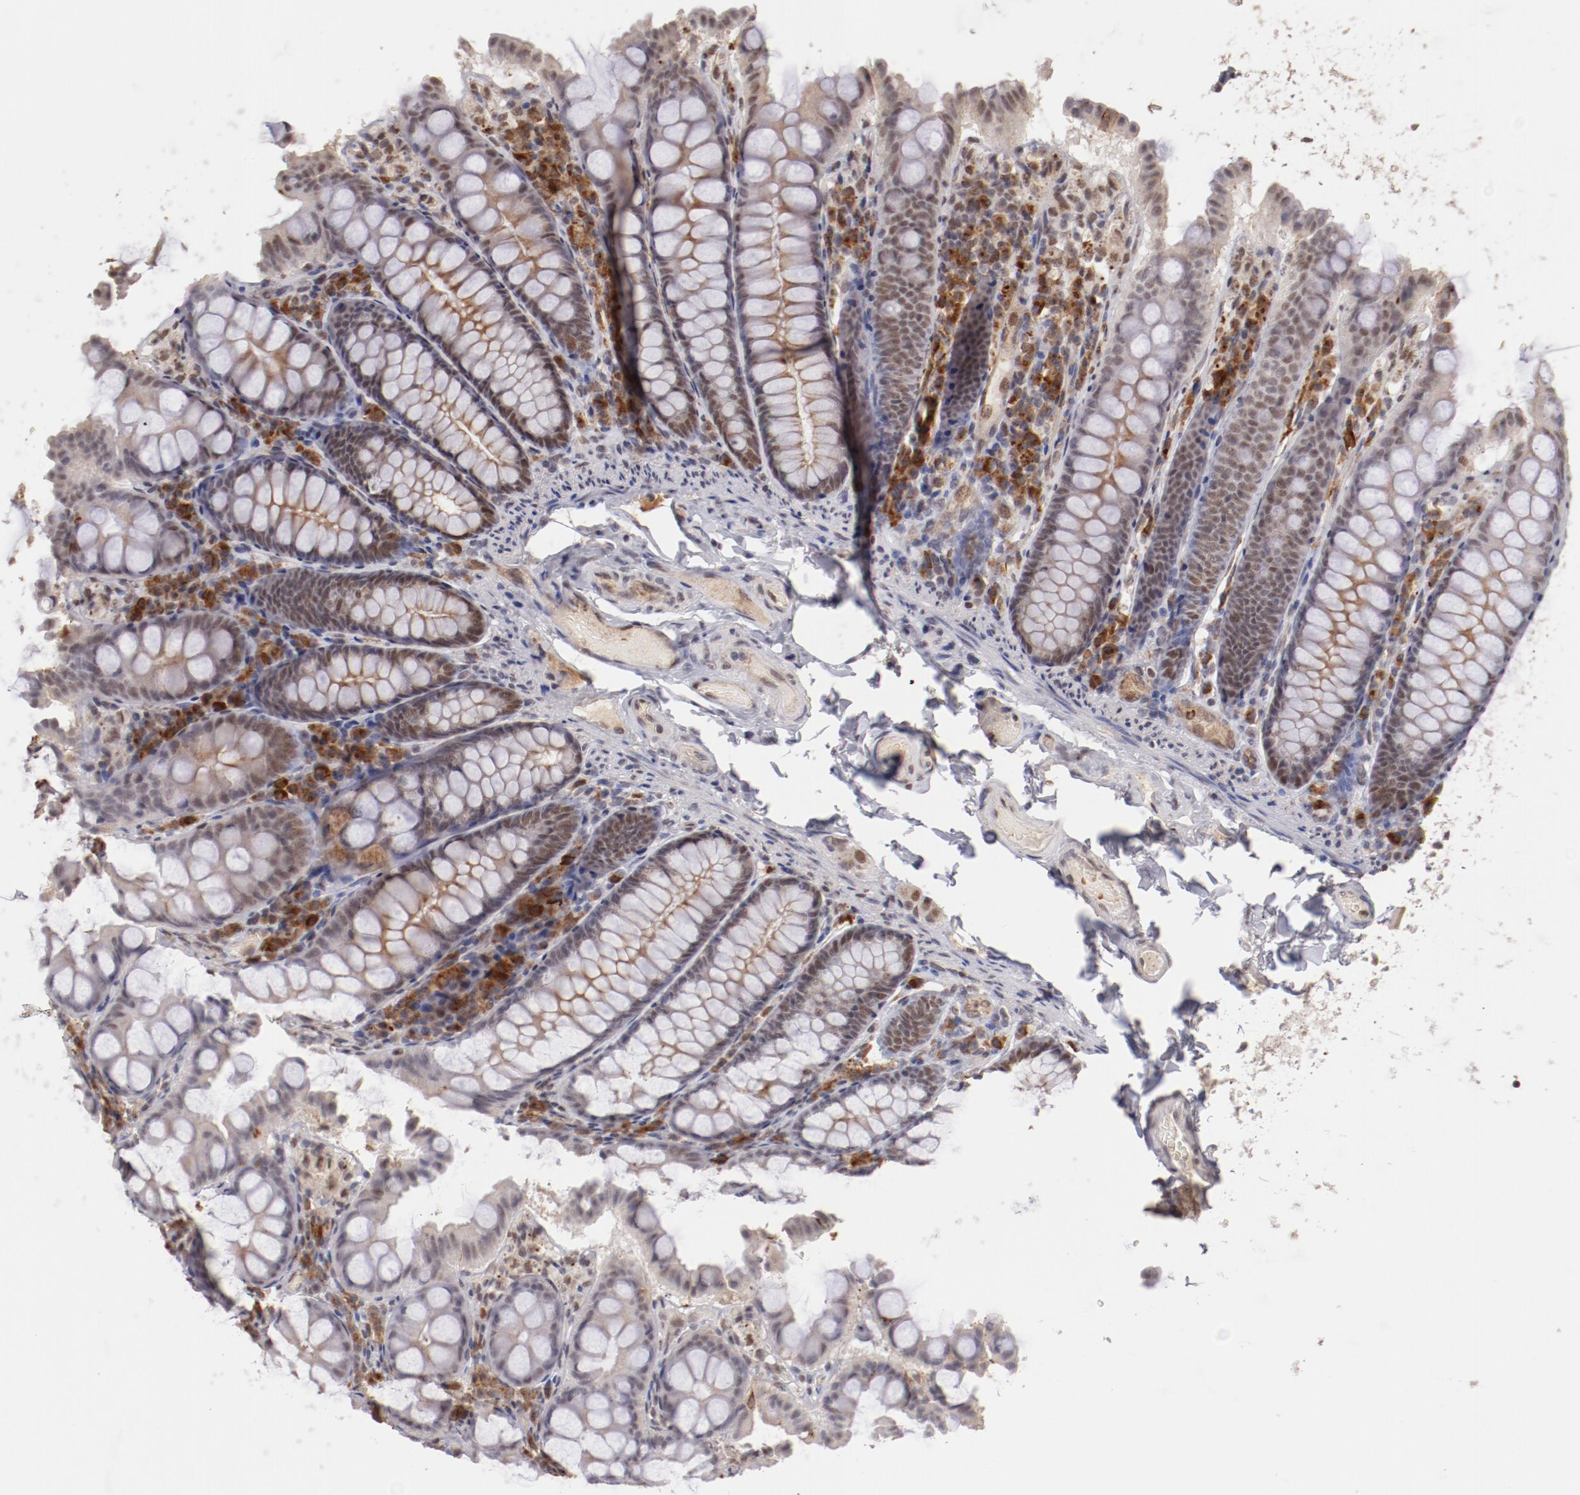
{"staining": {"intensity": "moderate", "quantity": "25%-75%", "location": "cytoplasmic/membranous,nuclear"}, "tissue": "colon", "cell_type": "Endothelial cells", "image_type": "normal", "snomed": [{"axis": "morphology", "description": "Normal tissue, NOS"}, {"axis": "topography", "description": "Colon"}], "caption": "Protein expression analysis of normal colon demonstrates moderate cytoplasmic/membranous,nuclear positivity in about 25%-75% of endothelial cells. Nuclei are stained in blue.", "gene": "NFE2", "patient": {"sex": "female", "age": 61}}